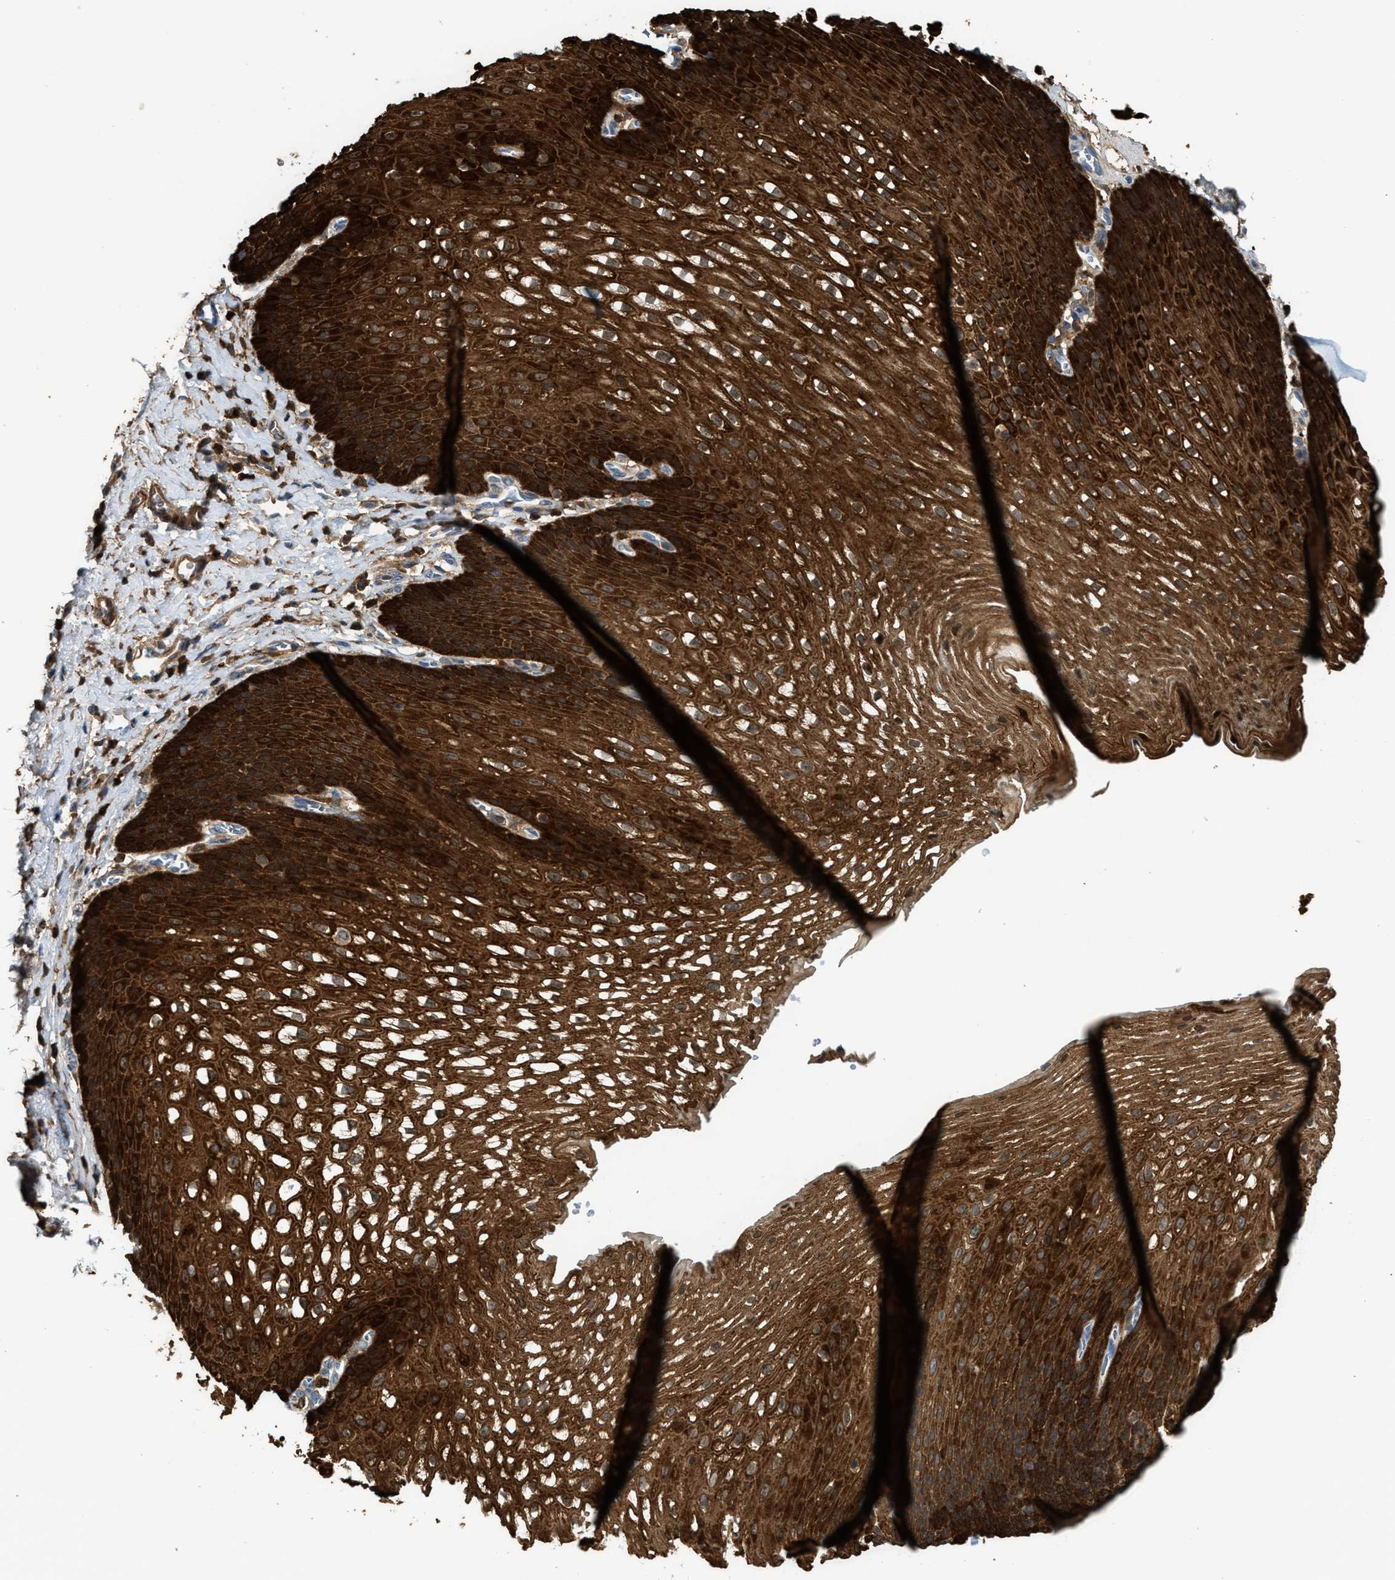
{"staining": {"intensity": "strong", "quantity": ">75%", "location": "cytoplasmic/membranous"}, "tissue": "esophagus", "cell_type": "Squamous epithelial cells", "image_type": "normal", "snomed": [{"axis": "morphology", "description": "Normal tissue, NOS"}, {"axis": "topography", "description": "Esophagus"}], "caption": "Immunohistochemistry (DAB) staining of unremarkable human esophagus shows strong cytoplasmic/membranous protein staining in approximately >75% of squamous epithelial cells.", "gene": "SERPINB5", "patient": {"sex": "male", "age": 48}}